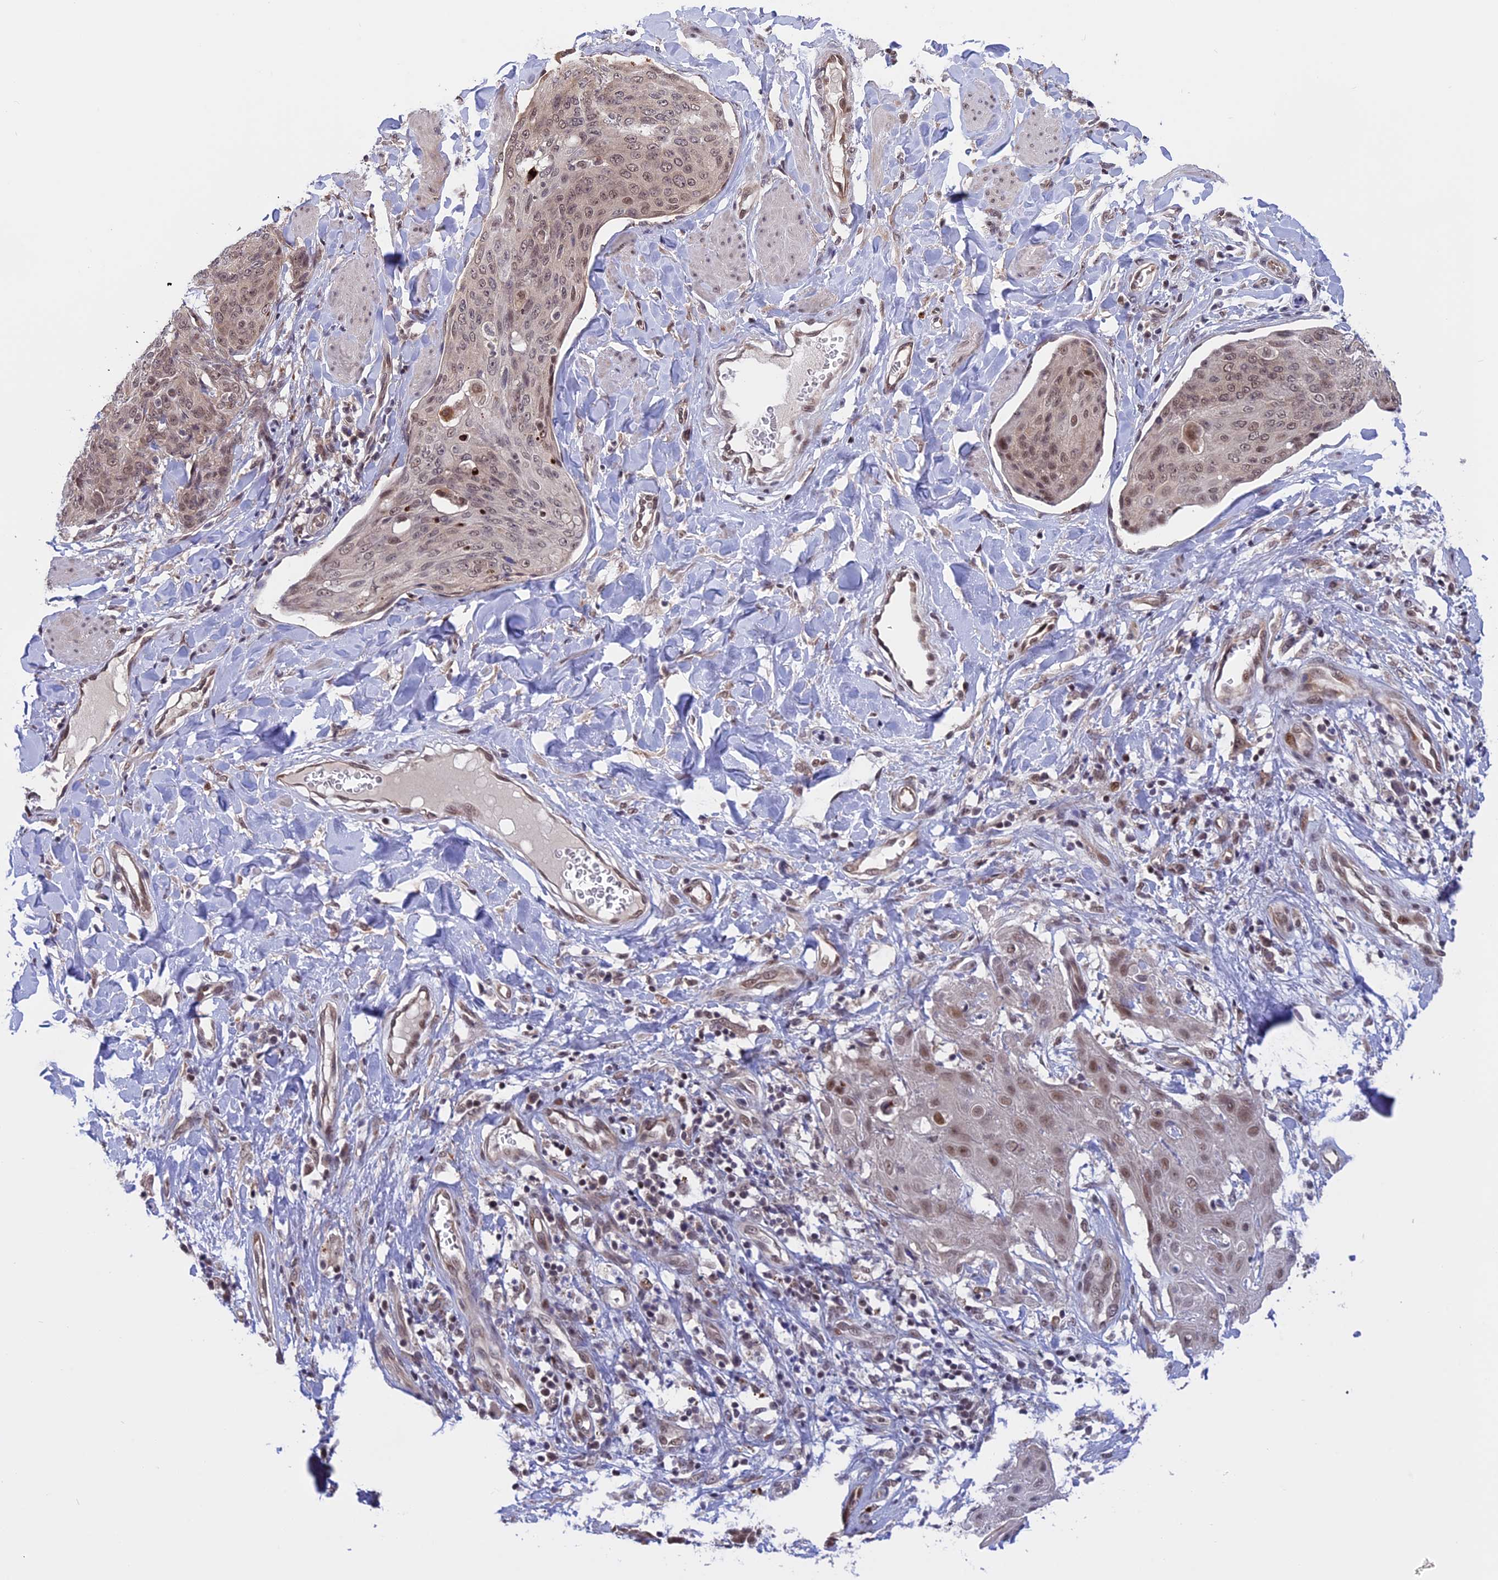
{"staining": {"intensity": "weak", "quantity": ">75%", "location": "nuclear"}, "tissue": "skin cancer", "cell_type": "Tumor cells", "image_type": "cancer", "snomed": [{"axis": "morphology", "description": "Squamous cell carcinoma, NOS"}, {"axis": "topography", "description": "Skin"}, {"axis": "topography", "description": "Vulva"}], "caption": "A low amount of weak nuclear expression is identified in about >75% of tumor cells in skin cancer tissue. Nuclei are stained in blue.", "gene": "POLR2C", "patient": {"sex": "female", "age": 85}}